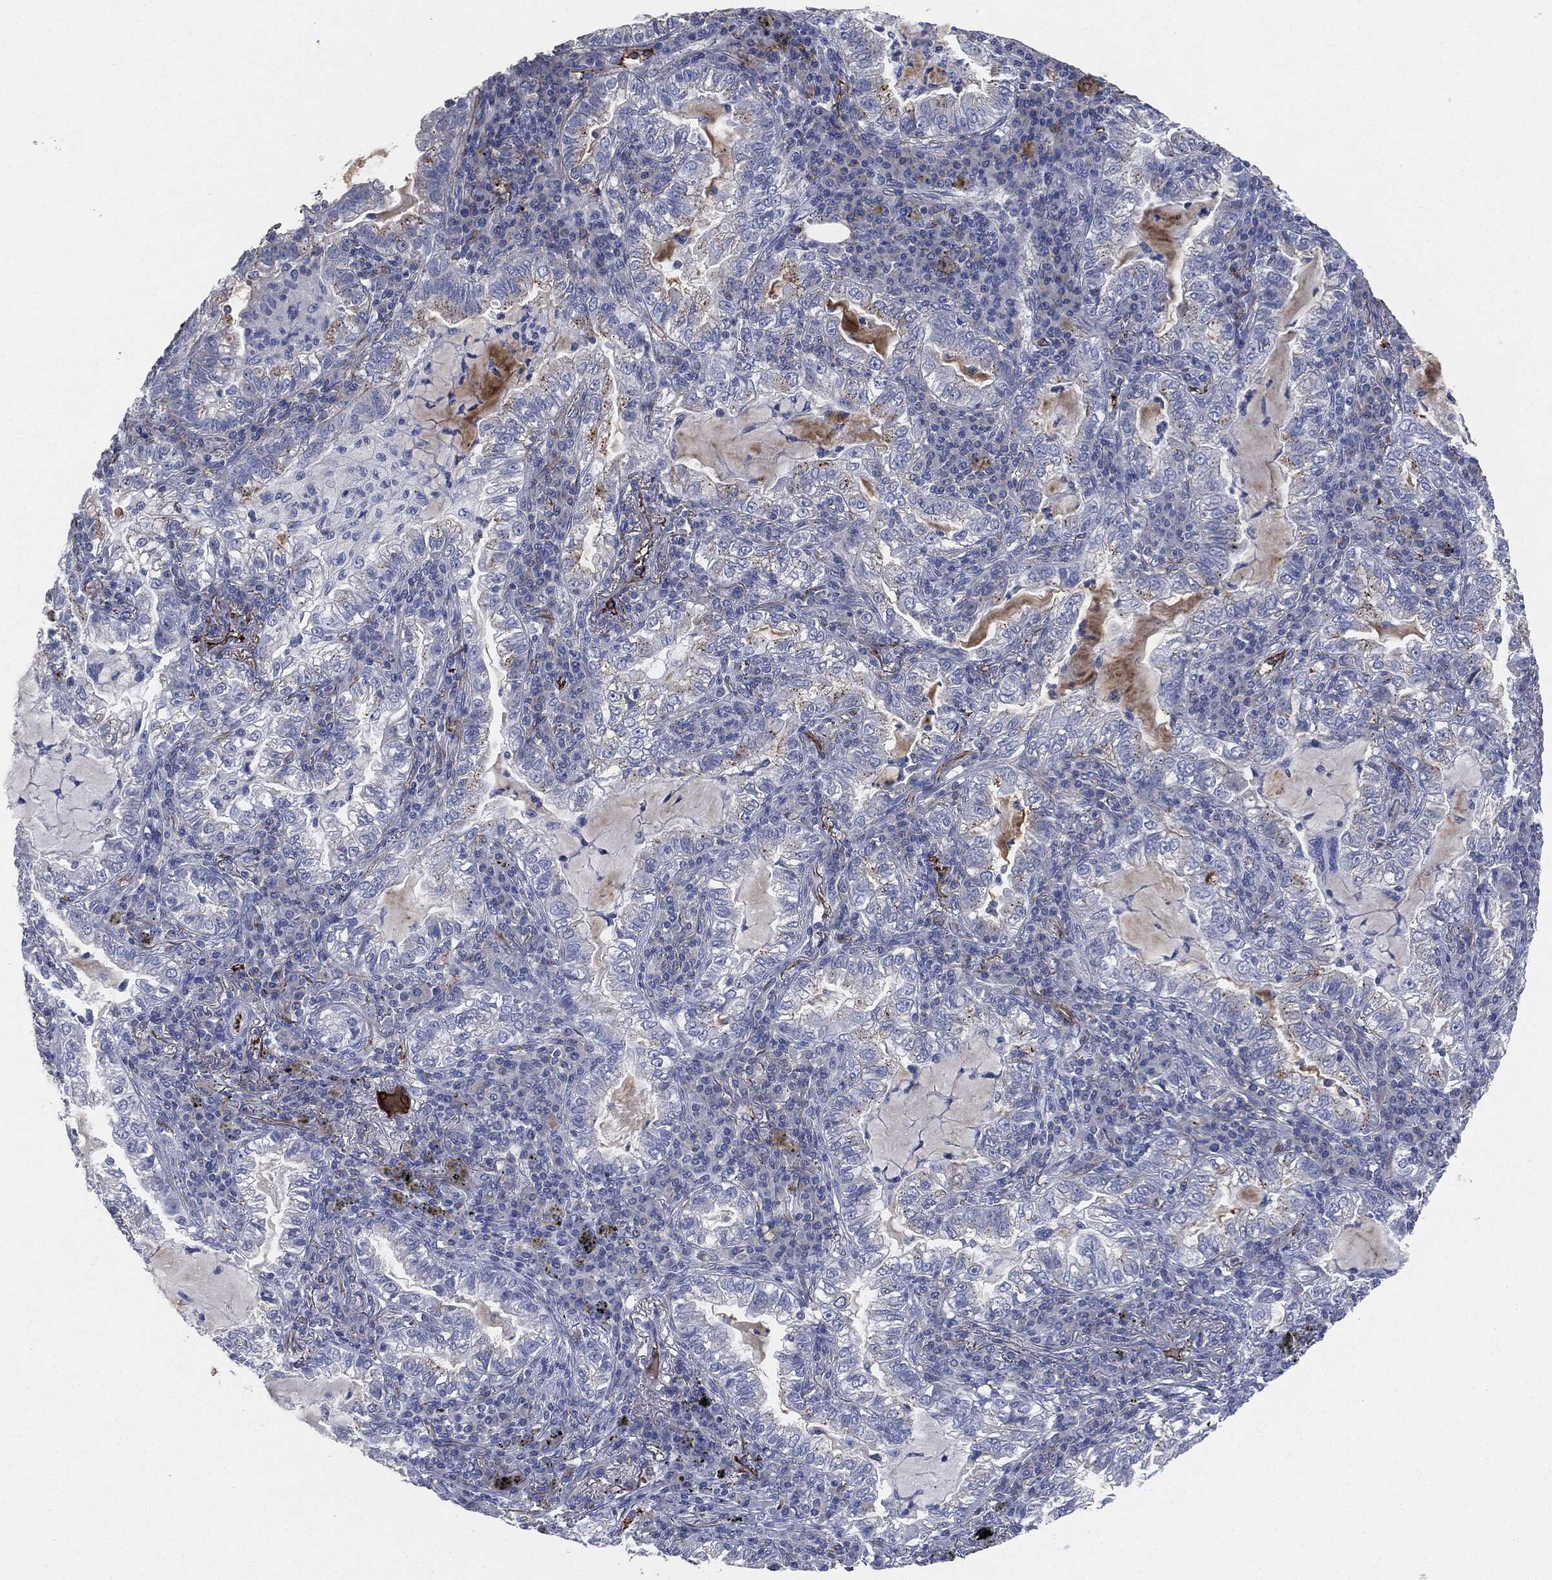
{"staining": {"intensity": "negative", "quantity": "none", "location": "none"}, "tissue": "lung cancer", "cell_type": "Tumor cells", "image_type": "cancer", "snomed": [{"axis": "morphology", "description": "Adenocarcinoma, NOS"}, {"axis": "topography", "description": "Lung"}], "caption": "Immunohistochemical staining of lung cancer reveals no significant positivity in tumor cells.", "gene": "APOB", "patient": {"sex": "female", "age": 73}}